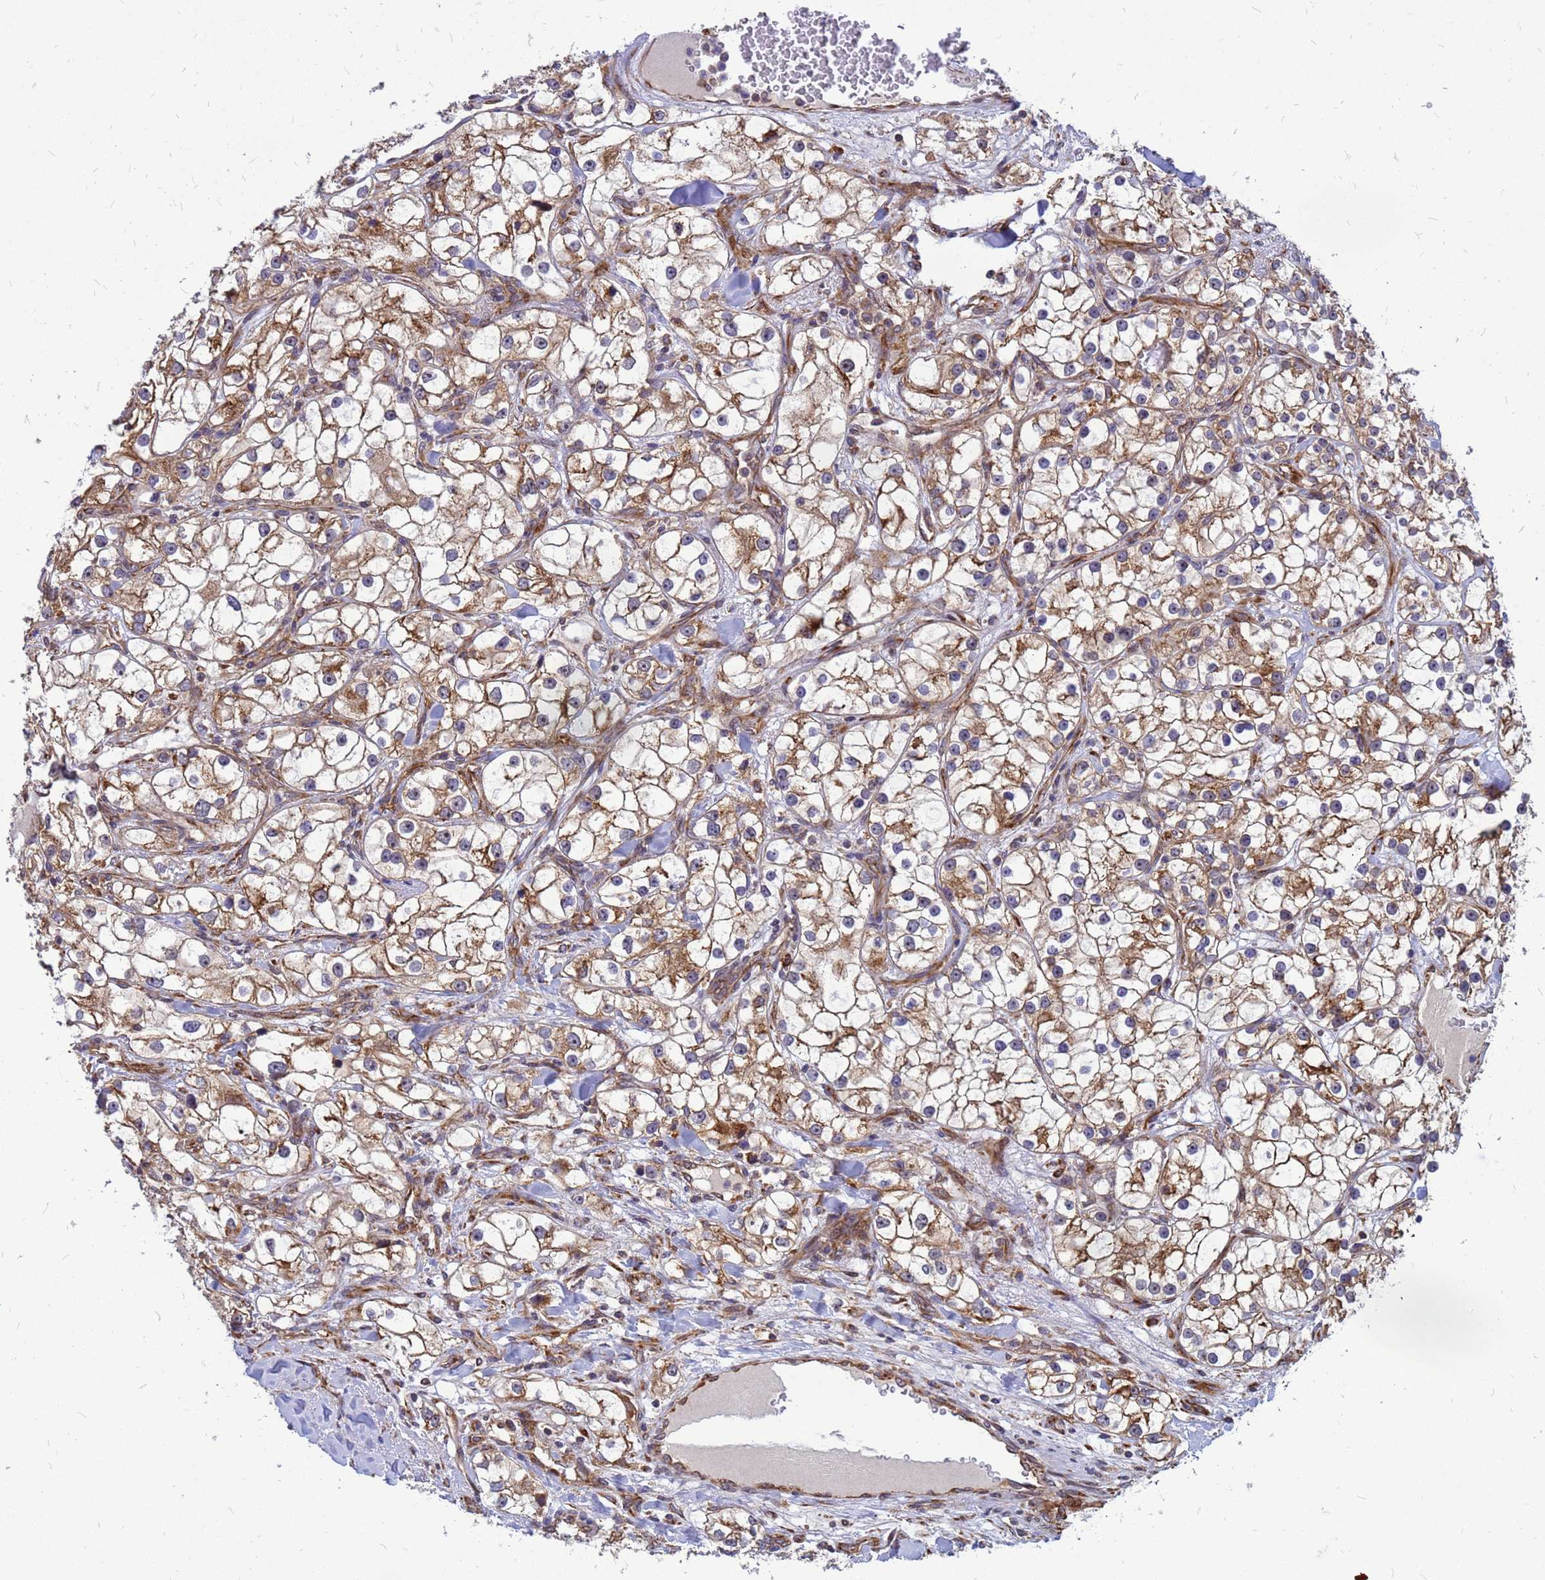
{"staining": {"intensity": "moderate", "quantity": ">75%", "location": "cytoplasmic/membranous"}, "tissue": "renal cancer", "cell_type": "Tumor cells", "image_type": "cancer", "snomed": [{"axis": "morphology", "description": "Adenocarcinoma, NOS"}, {"axis": "topography", "description": "Kidney"}], "caption": "A medium amount of moderate cytoplasmic/membranous staining is identified in about >75% of tumor cells in renal cancer (adenocarcinoma) tissue.", "gene": "RPL8", "patient": {"sex": "male", "age": 77}}